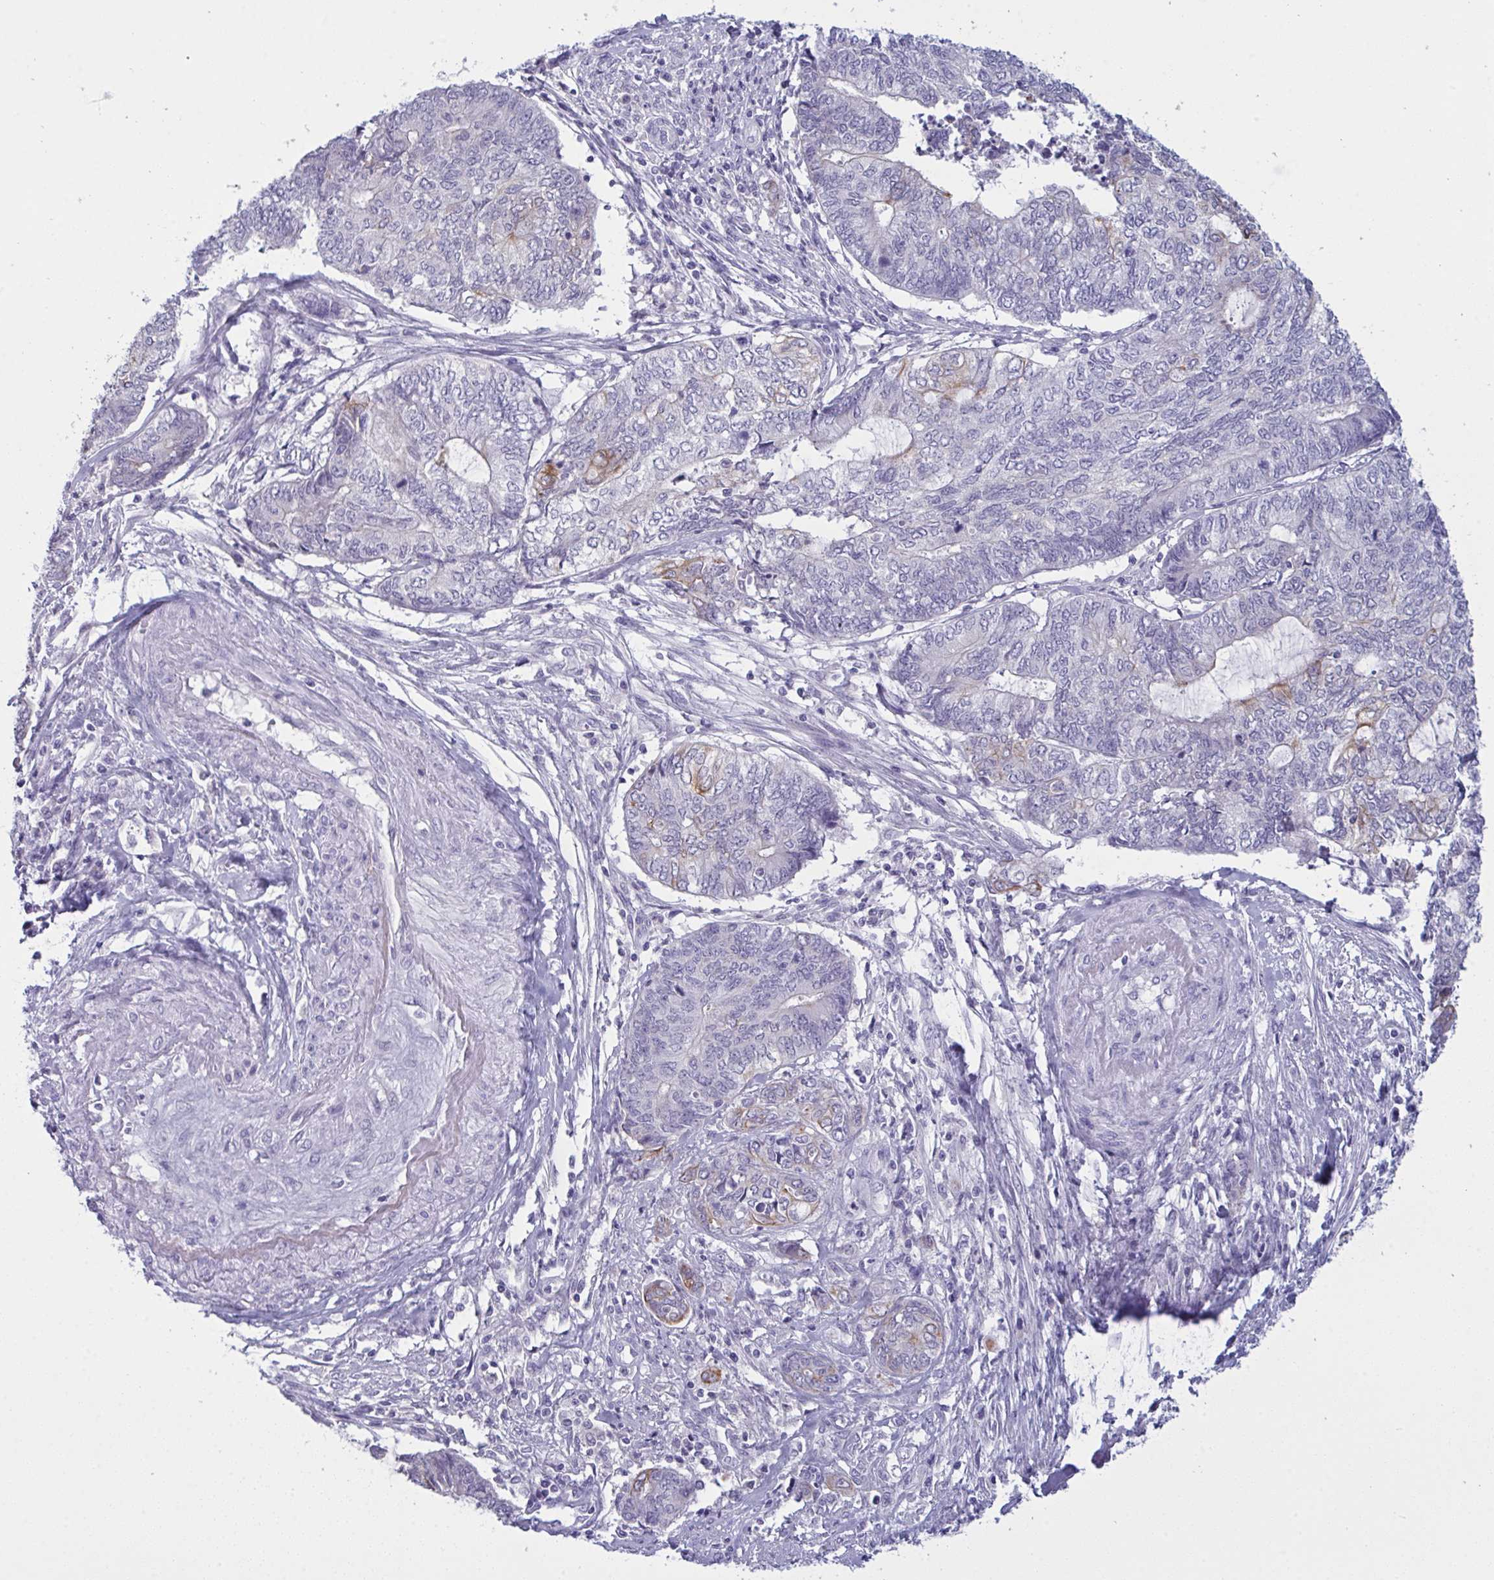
{"staining": {"intensity": "weak", "quantity": "<25%", "location": "cytoplasmic/membranous"}, "tissue": "endometrial cancer", "cell_type": "Tumor cells", "image_type": "cancer", "snomed": [{"axis": "morphology", "description": "Adenocarcinoma, NOS"}, {"axis": "topography", "description": "Uterus"}, {"axis": "topography", "description": "Endometrium"}], "caption": "IHC micrograph of human endometrial adenocarcinoma stained for a protein (brown), which demonstrates no positivity in tumor cells. The staining was performed using DAB (3,3'-diaminobenzidine) to visualize the protein expression in brown, while the nuclei were stained in blue with hematoxylin (Magnification: 20x).", "gene": "TENT5D", "patient": {"sex": "female", "age": 70}}